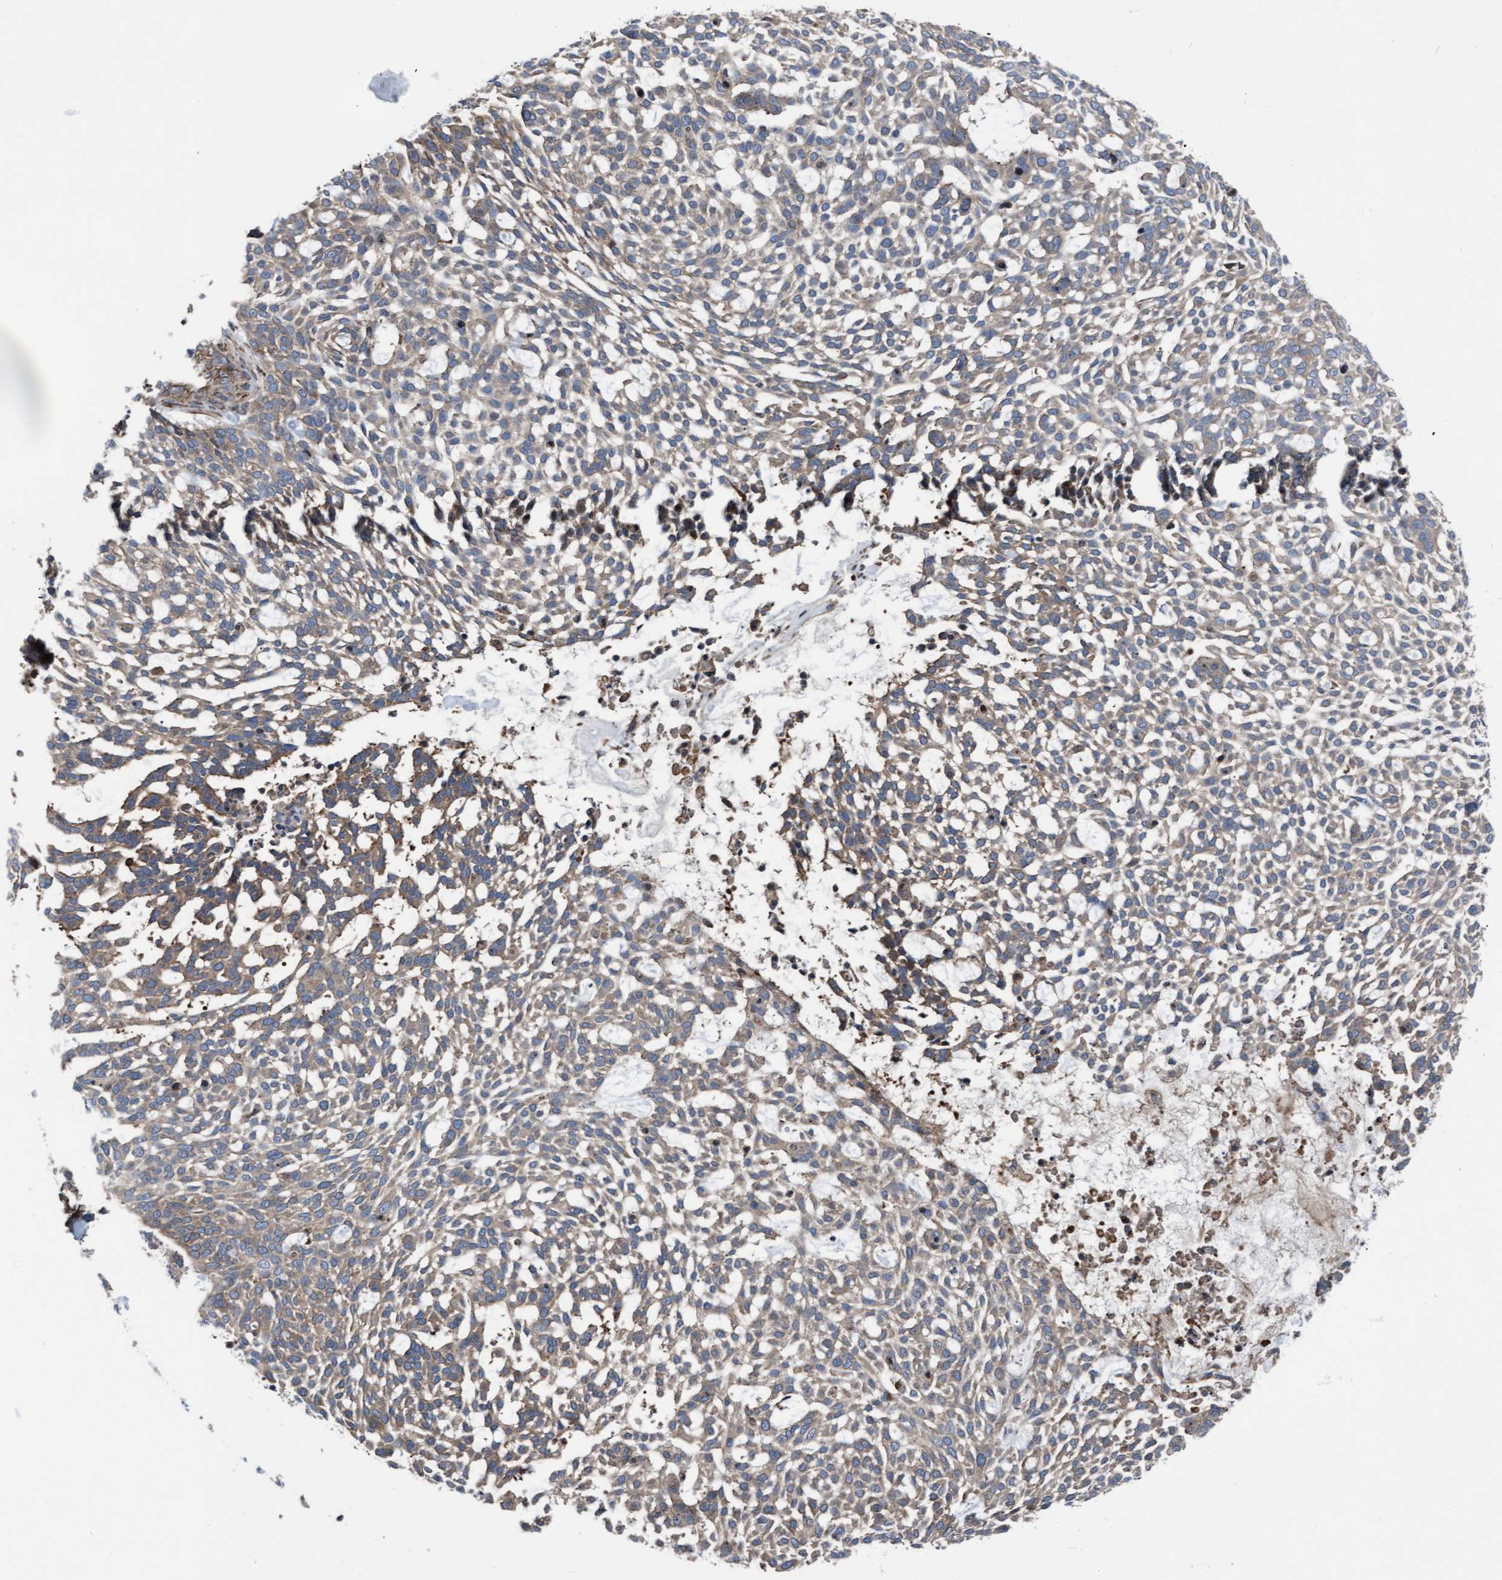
{"staining": {"intensity": "weak", "quantity": ">75%", "location": "cytoplasmic/membranous"}, "tissue": "skin cancer", "cell_type": "Tumor cells", "image_type": "cancer", "snomed": [{"axis": "morphology", "description": "Basal cell carcinoma"}, {"axis": "topography", "description": "Skin"}], "caption": "The photomicrograph reveals immunohistochemical staining of skin cancer. There is weak cytoplasmic/membranous positivity is seen in about >75% of tumor cells.", "gene": "RAP1GAP2", "patient": {"sex": "female", "age": 64}}